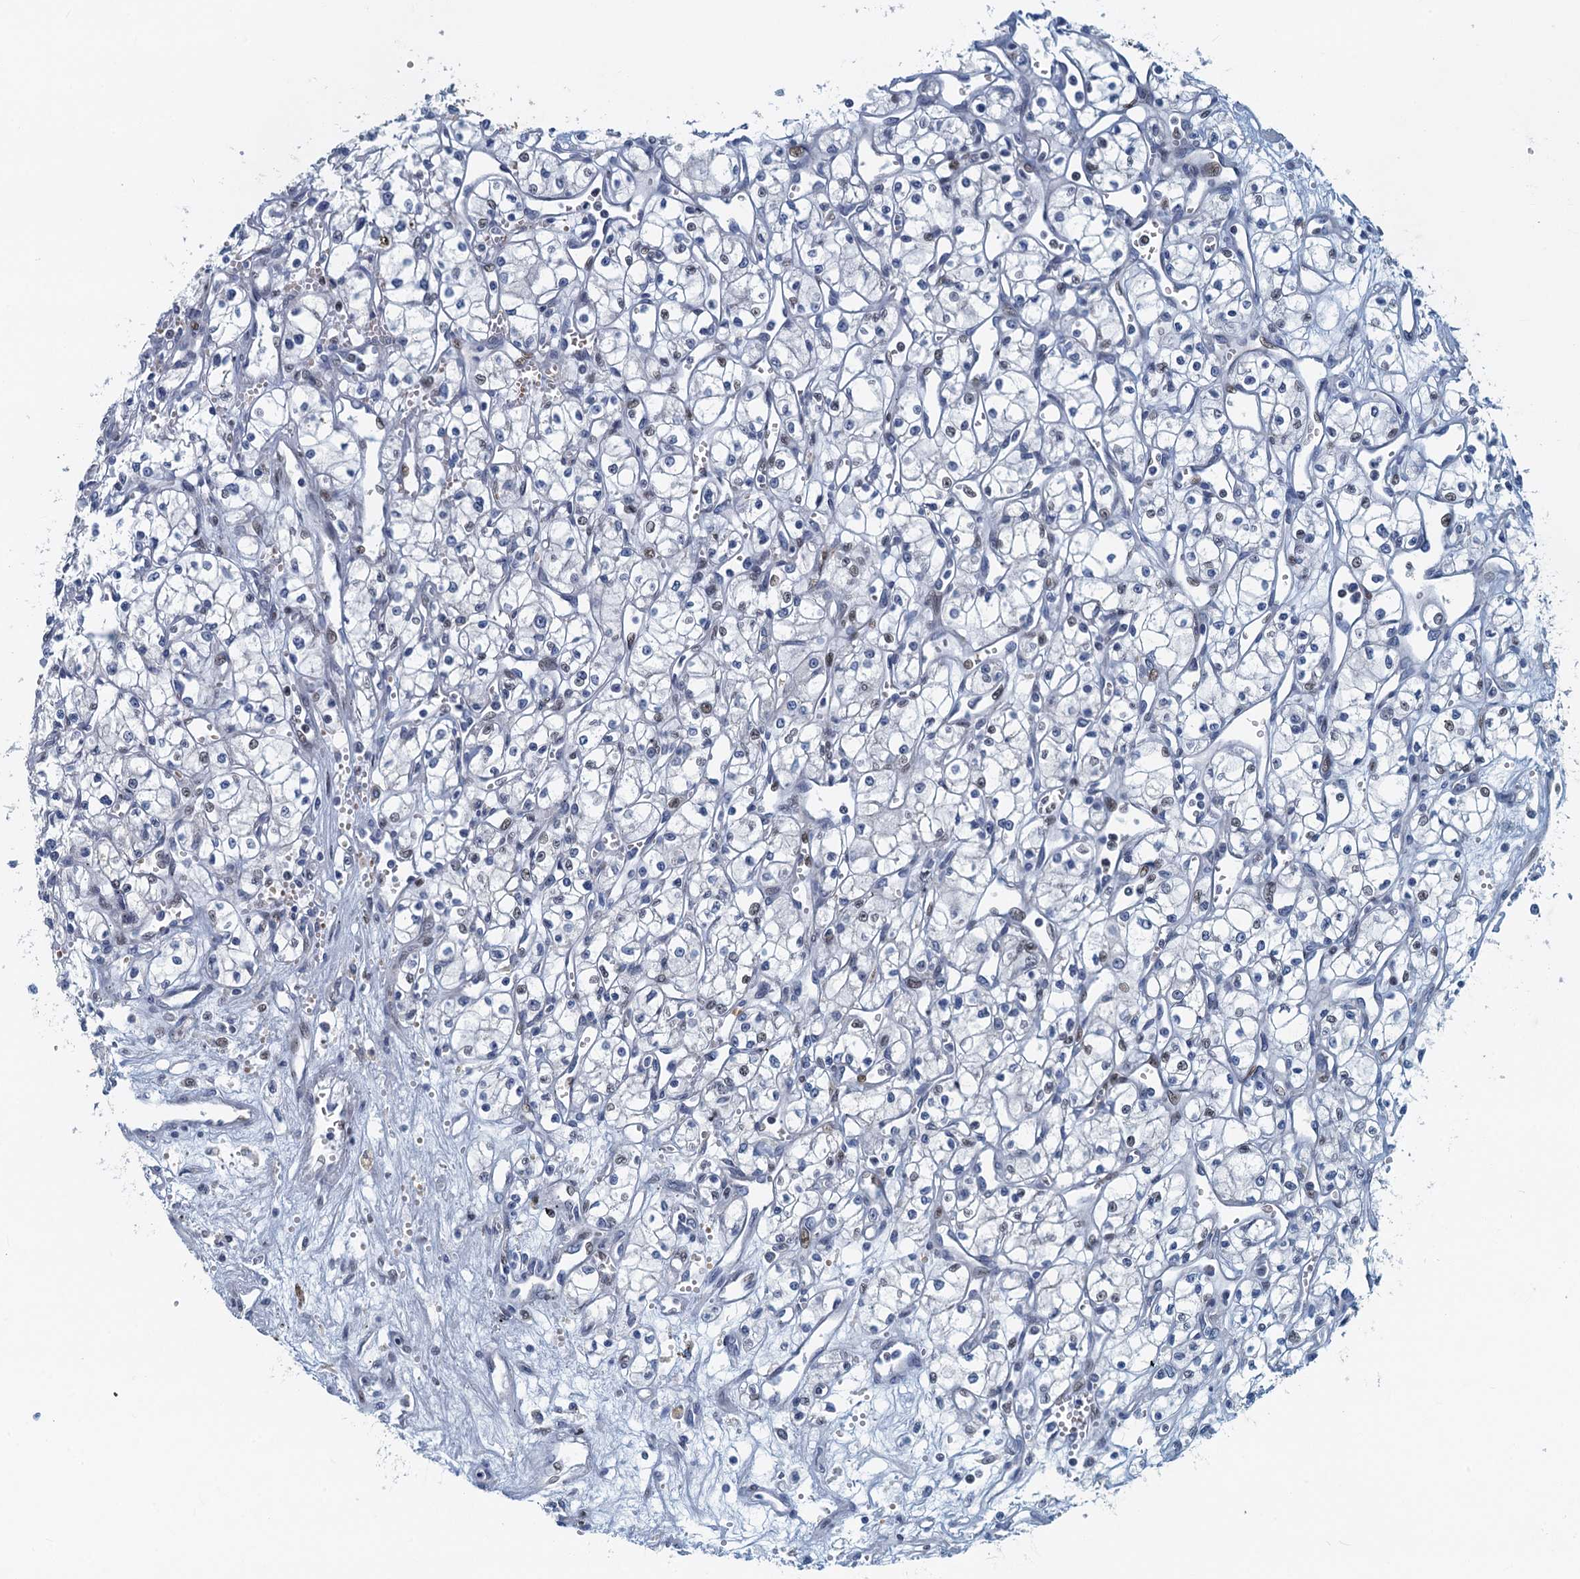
{"staining": {"intensity": "negative", "quantity": "none", "location": "none"}, "tissue": "renal cancer", "cell_type": "Tumor cells", "image_type": "cancer", "snomed": [{"axis": "morphology", "description": "Adenocarcinoma, NOS"}, {"axis": "topography", "description": "Kidney"}], "caption": "Tumor cells are negative for brown protein staining in renal cancer (adenocarcinoma). (Stains: DAB immunohistochemistry with hematoxylin counter stain, Microscopy: brightfield microscopy at high magnification).", "gene": "ANKRD13D", "patient": {"sex": "male", "age": 59}}